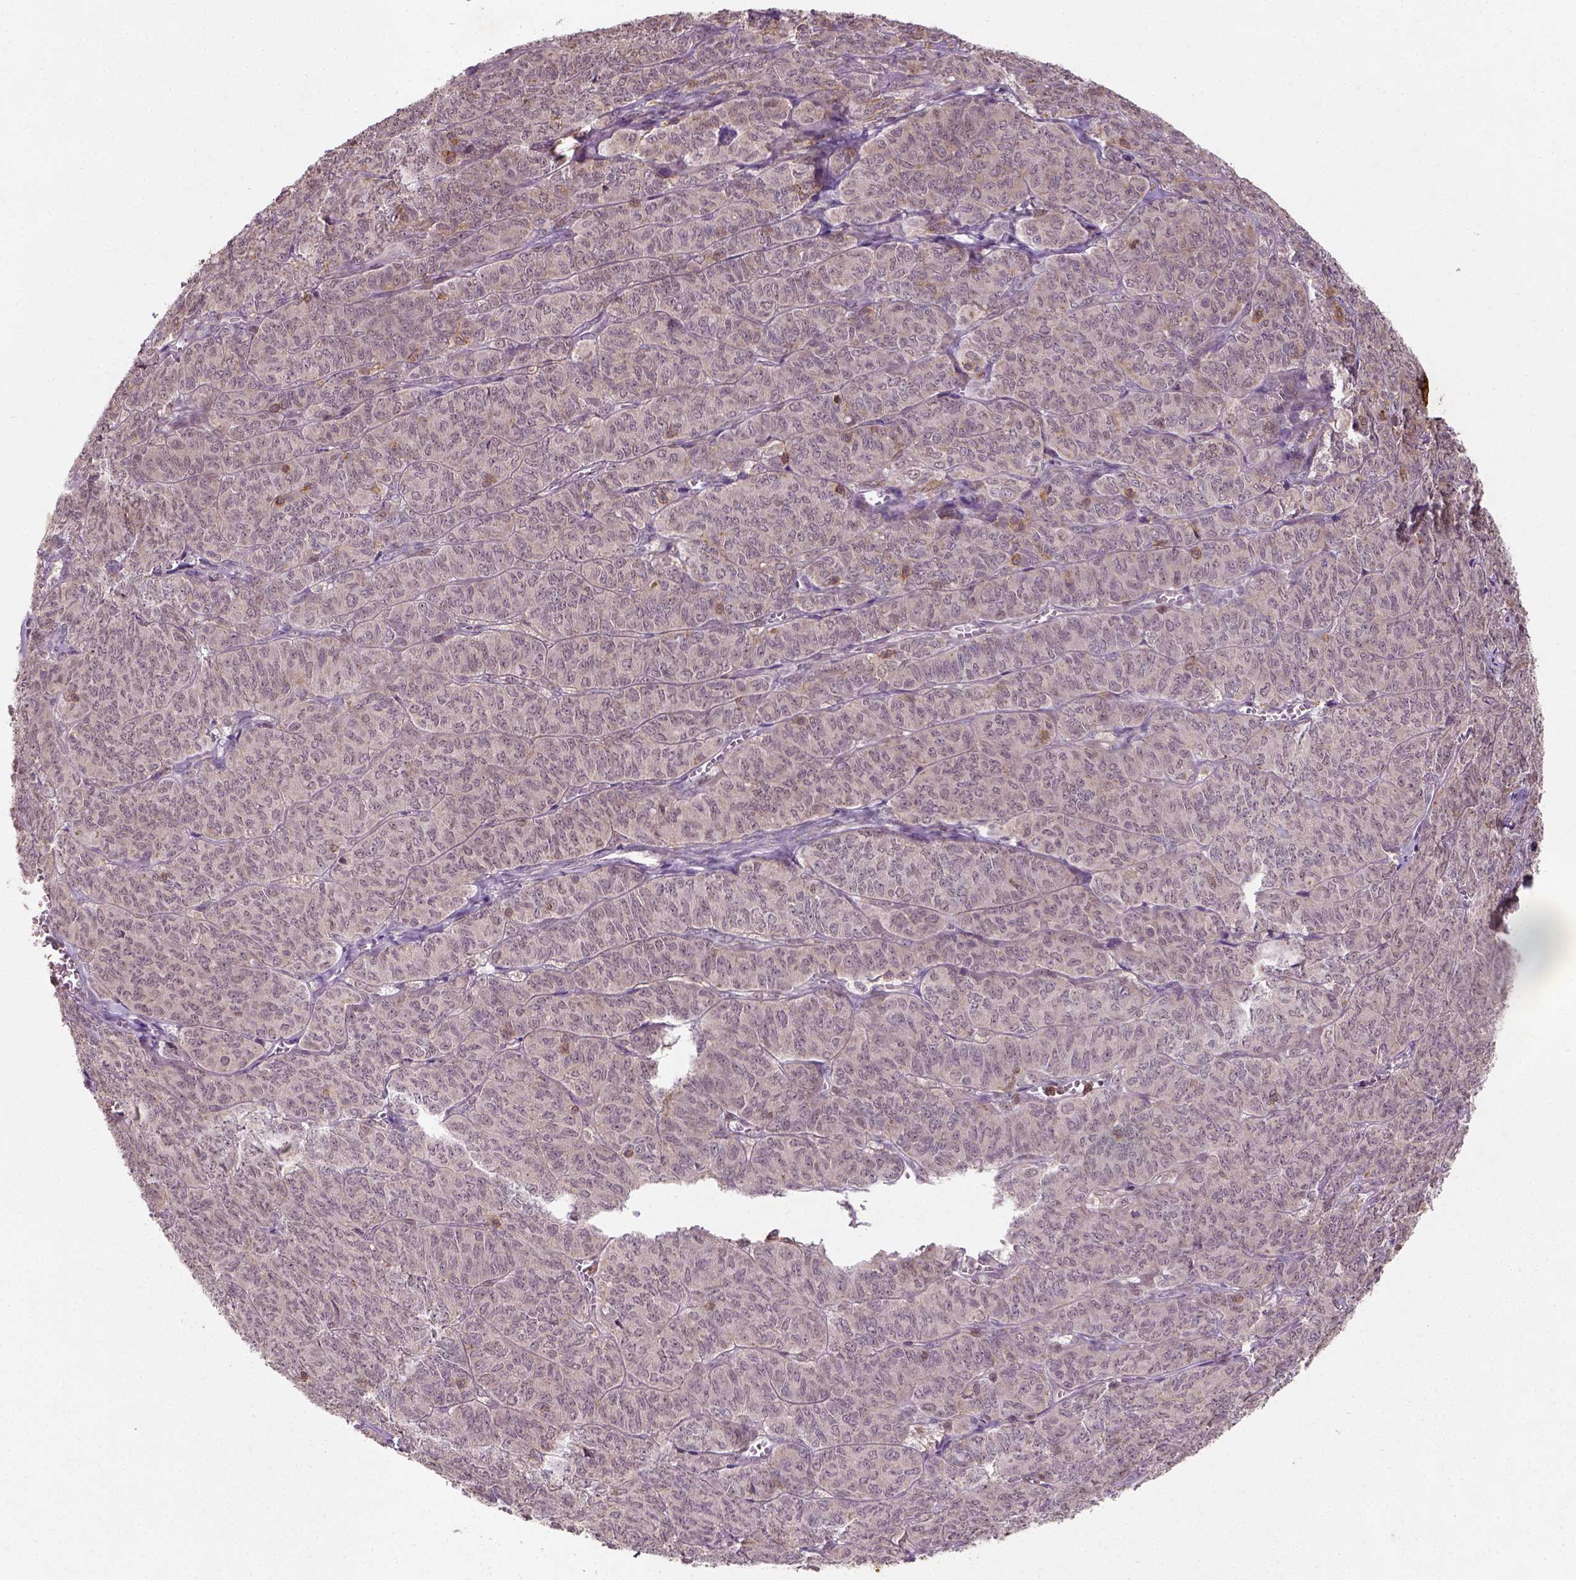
{"staining": {"intensity": "moderate", "quantity": "<25%", "location": "cytoplasmic/membranous"}, "tissue": "ovarian cancer", "cell_type": "Tumor cells", "image_type": "cancer", "snomed": [{"axis": "morphology", "description": "Carcinoma, endometroid"}, {"axis": "topography", "description": "Ovary"}], "caption": "Human ovarian endometroid carcinoma stained with a protein marker shows moderate staining in tumor cells.", "gene": "CAMKK1", "patient": {"sex": "female", "age": 80}}